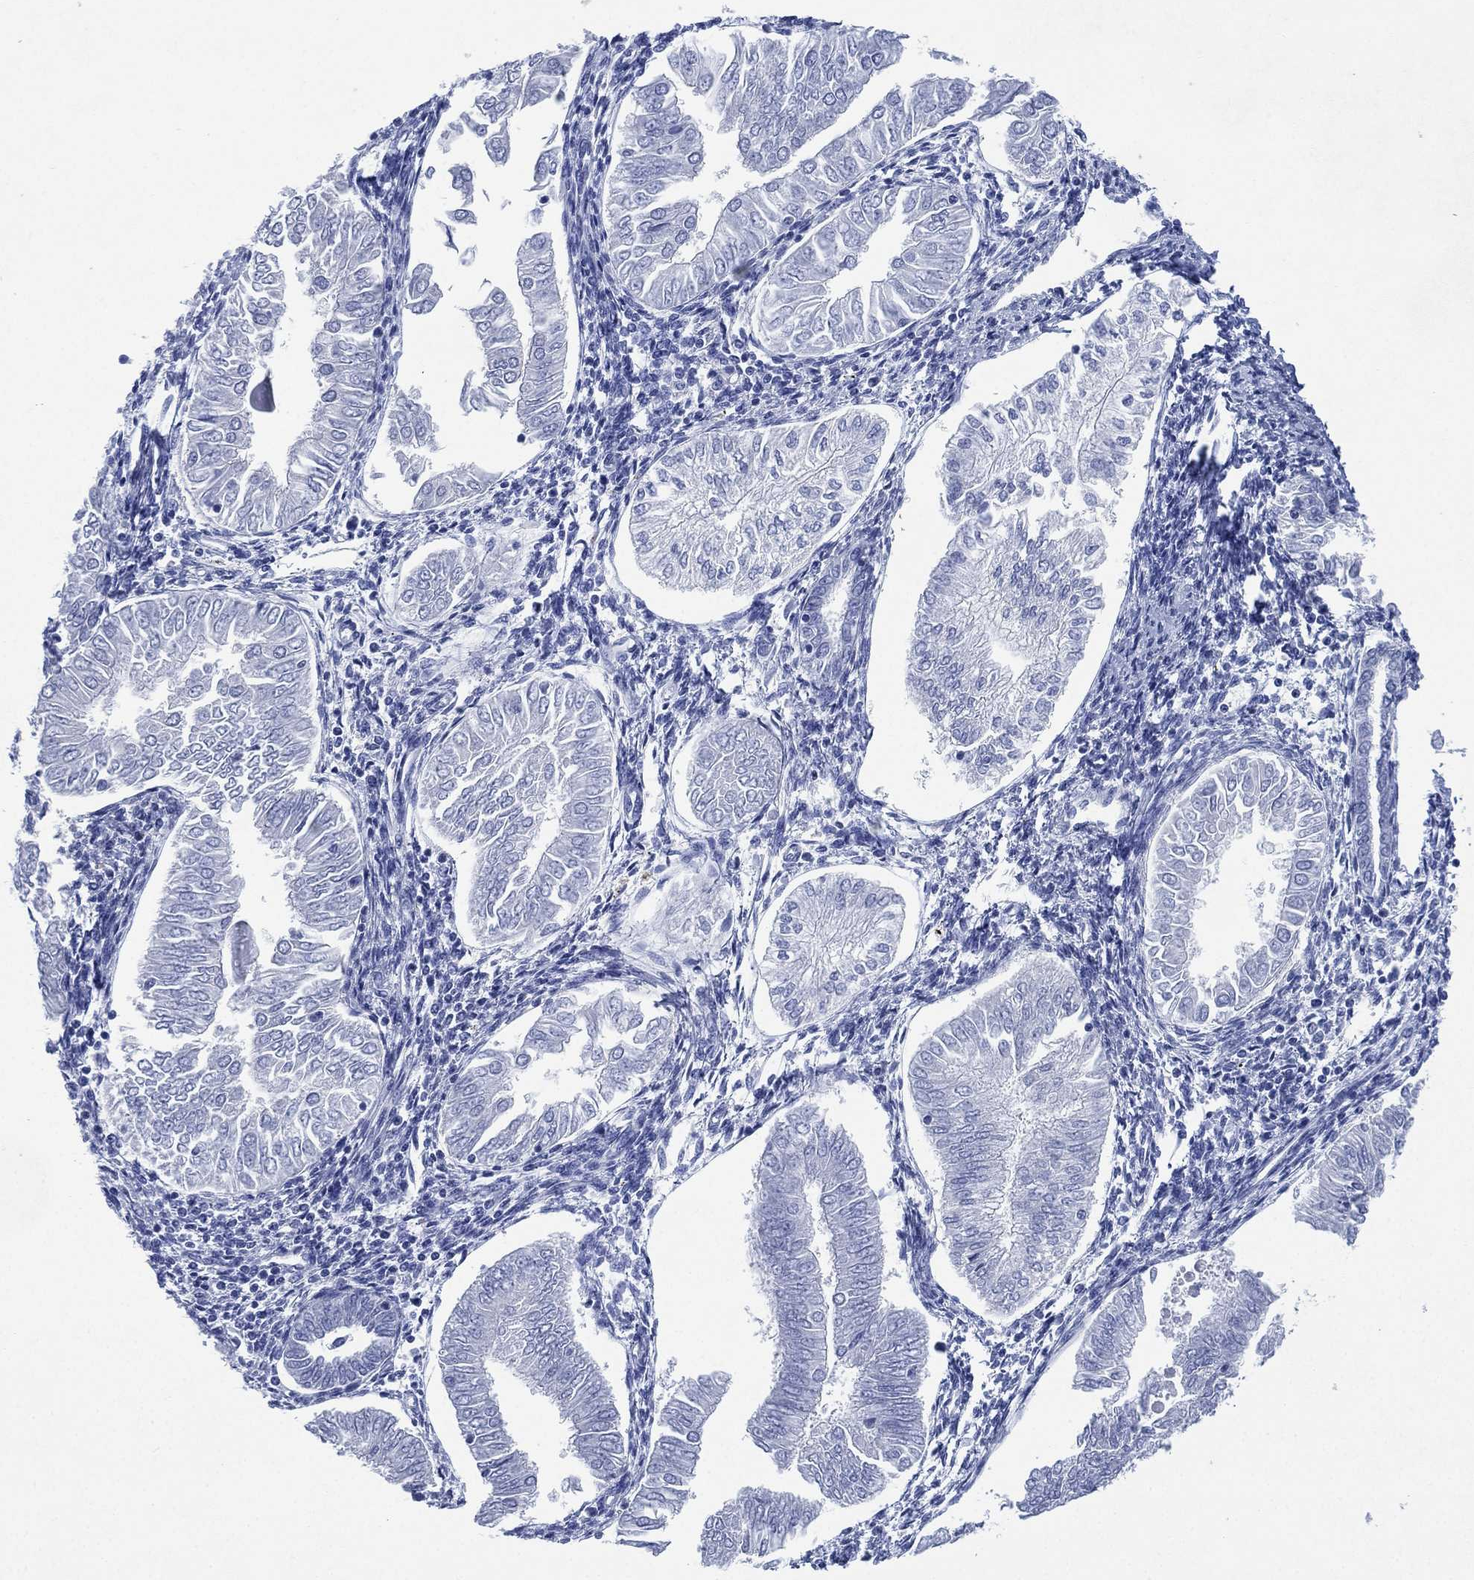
{"staining": {"intensity": "negative", "quantity": "none", "location": "none"}, "tissue": "endometrial cancer", "cell_type": "Tumor cells", "image_type": "cancer", "snomed": [{"axis": "morphology", "description": "Adenocarcinoma, NOS"}, {"axis": "topography", "description": "Endometrium"}], "caption": "Tumor cells are negative for protein expression in human endometrial cancer.", "gene": "SIGLECL1", "patient": {"sex": "female", "age": 53}}